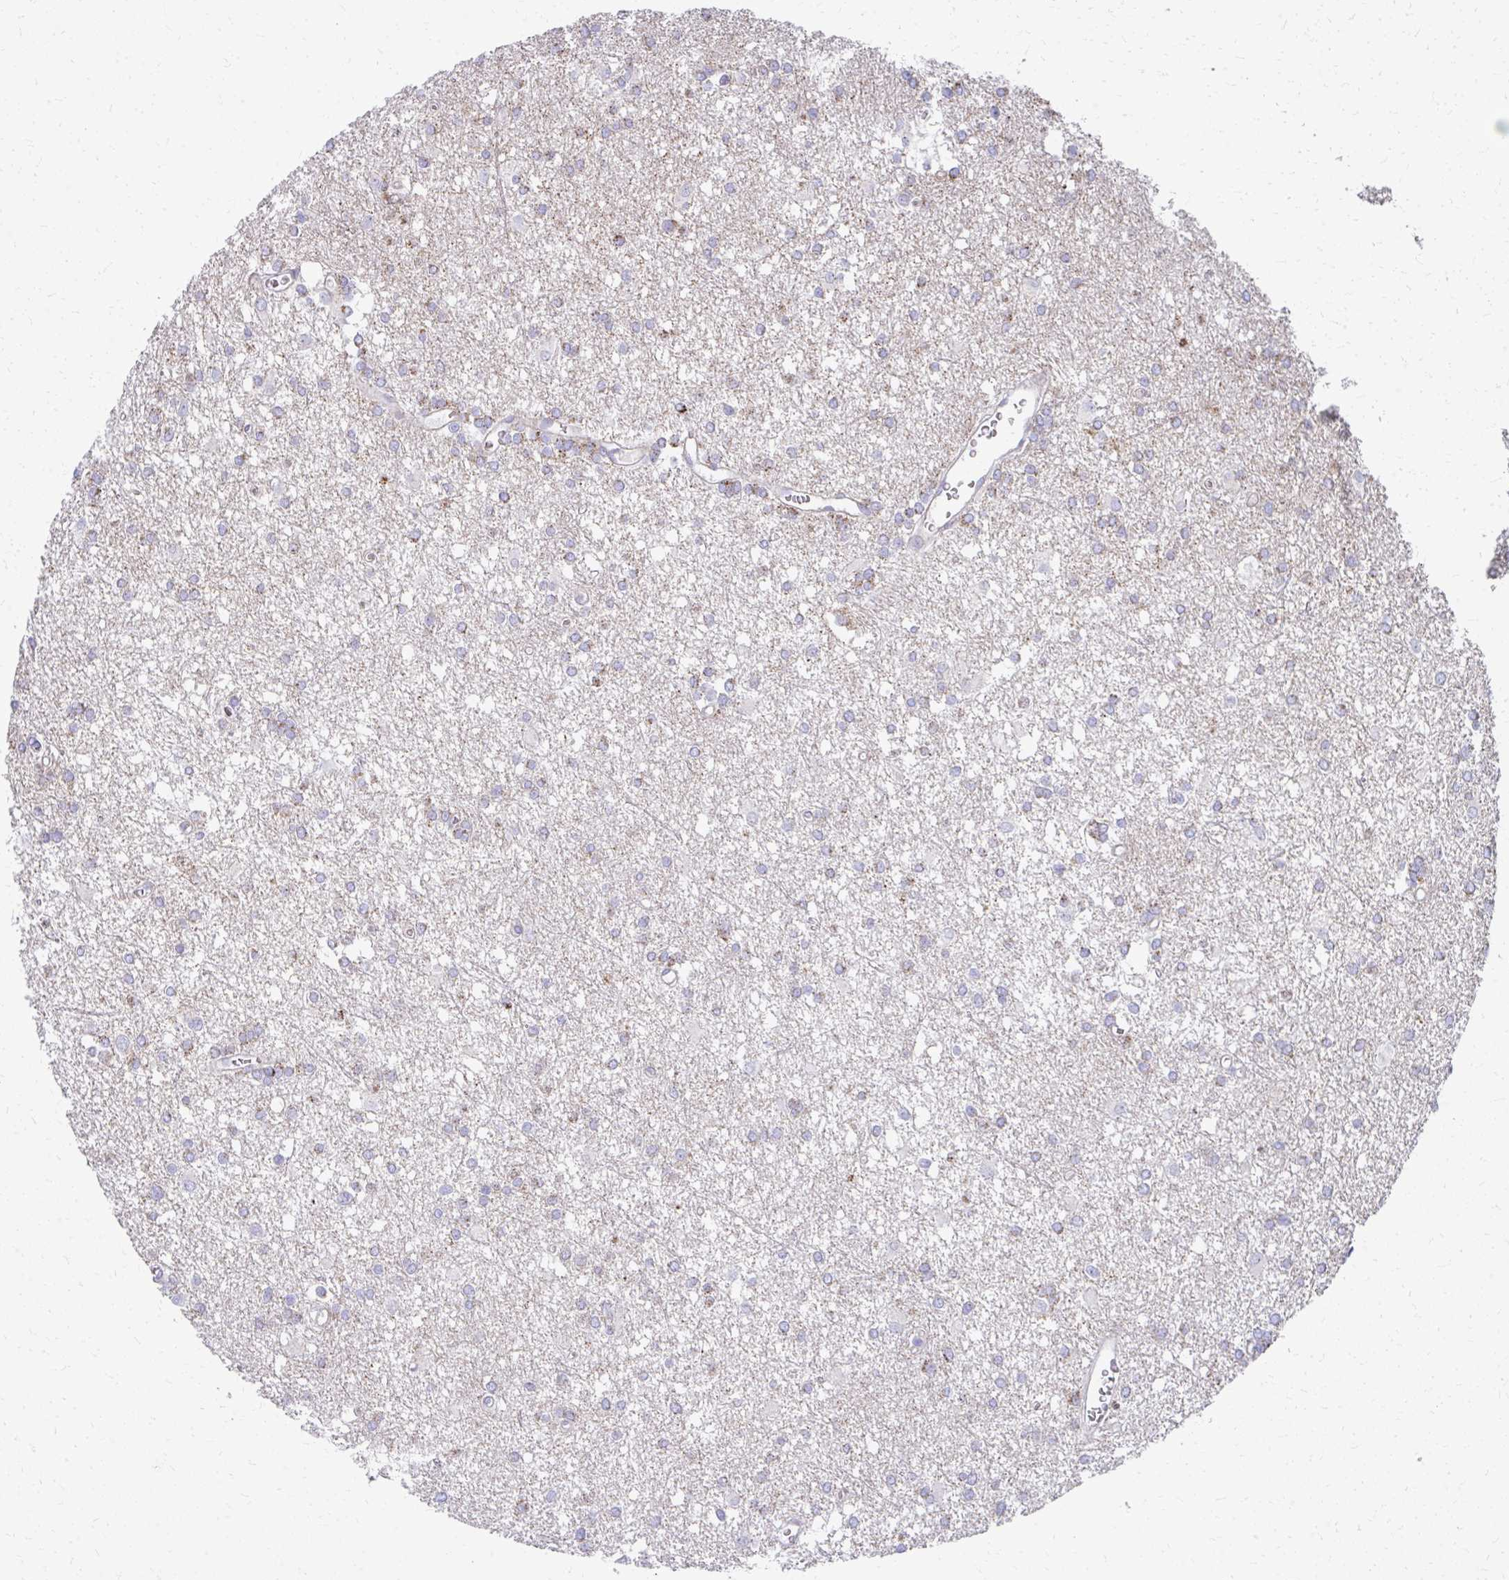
{"staining": {"intensity": "moderate", "quantity": "<25%", "location": "cytoplasmic/membranous"}, "tissue": "glioma", "cell_type": "Tumor cells", "image_type": "cancer", "snomed": [{"axis": "morphology", "description": "Glioma, malignant, High grade"}, {"axis": "topography", "description": "Brain"}], "caption": "Protein expression analysis of glioma exhibits moderate cytoplasmic/membranous positivity in approximately <25% of tumor cells.", "gene": "IL37", "patient": {"sex": "male", "age": 48}}